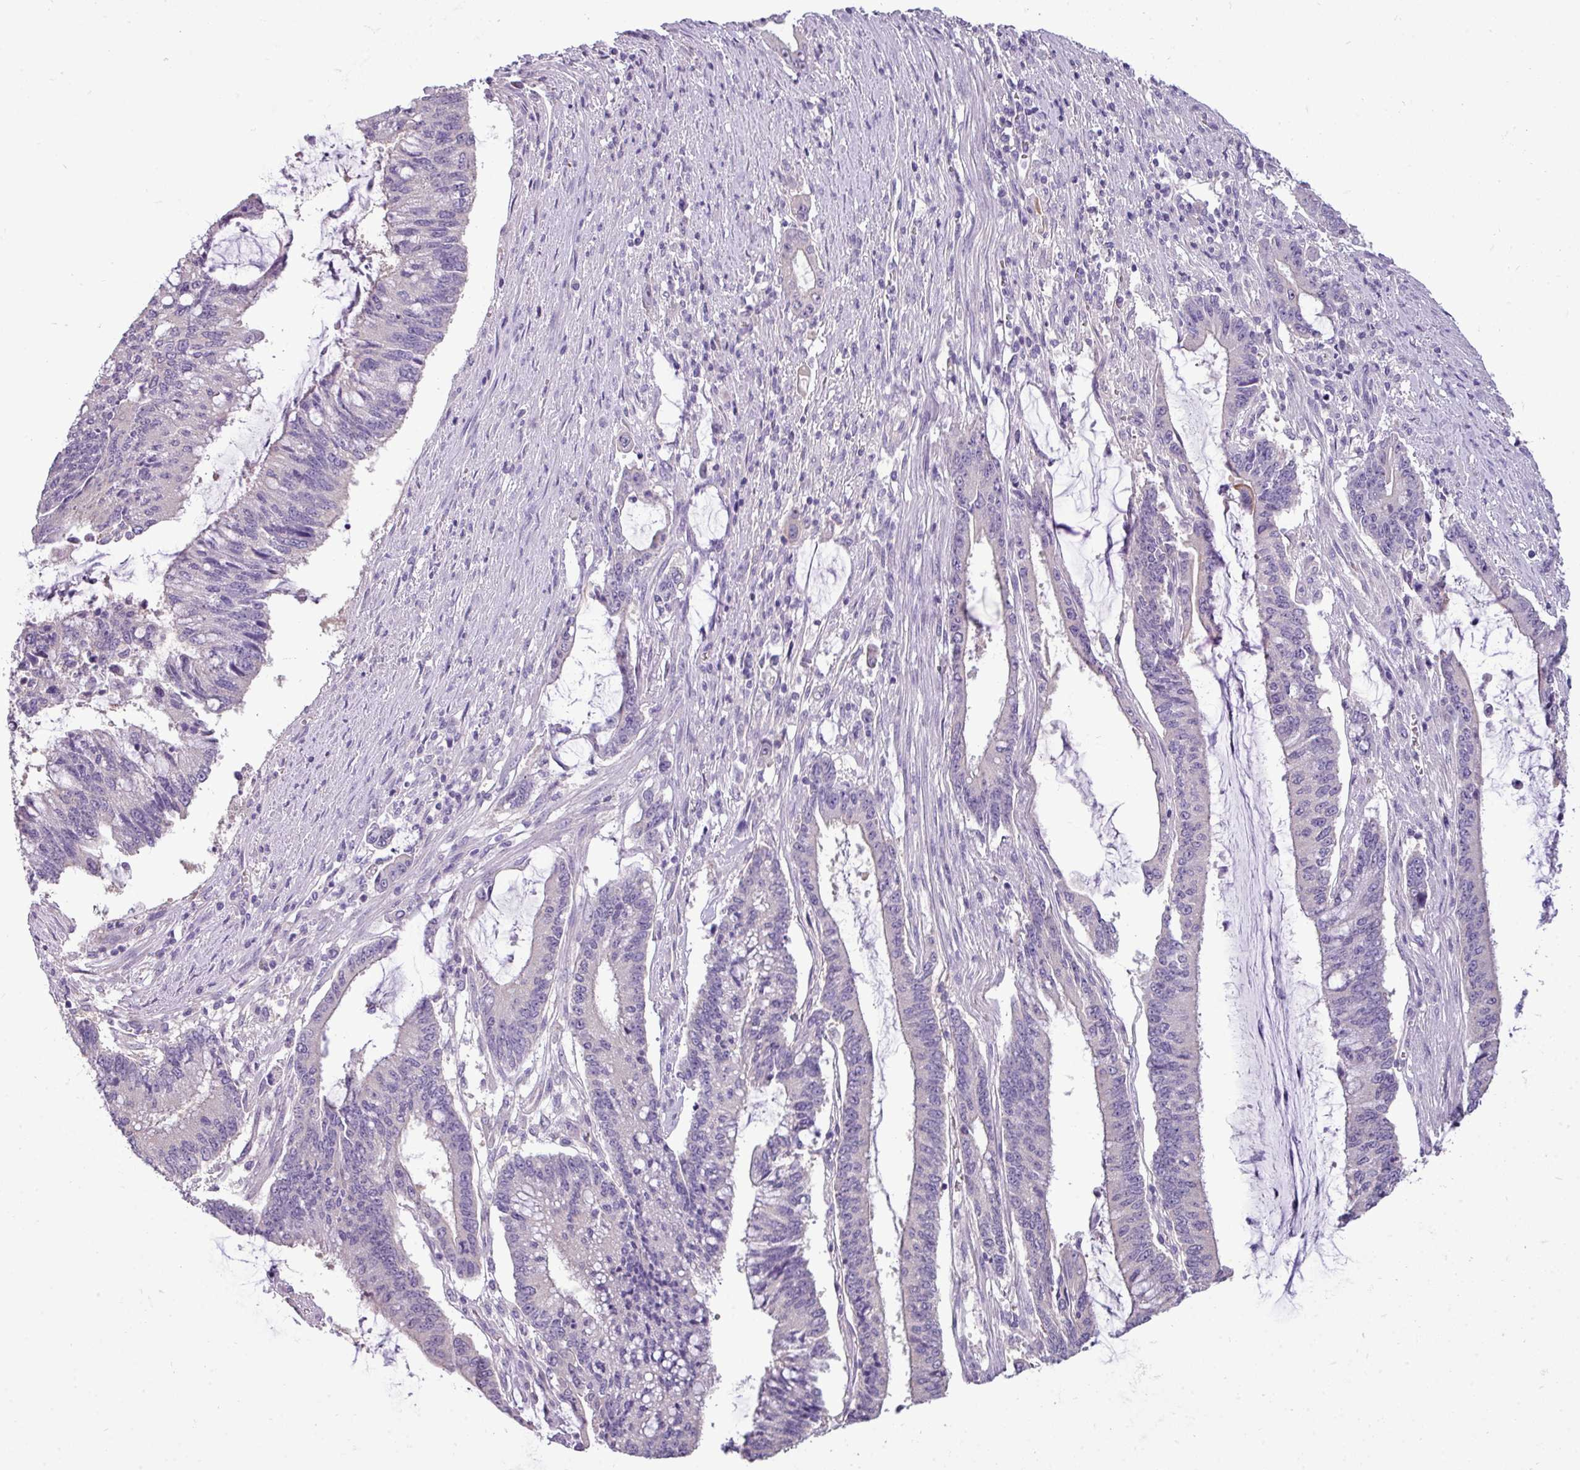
{"staining": {"intensity": "negative", "quantity": "none", "location": "none"}, "tissue": "pancreatic cancer", "cell_type": "Tumor cells", "image_type": "cancer", "snomed": [{"axis": "morphology", "description": "Adenocarcinoma, NOS"}, {"axis": "topography", "description": "Pancreas"}], "caption": "The histopathology image displays no significant expression in tumor cells of pancreatic cancer. (Brightfield microscopy of DAB immunohistochemistry at high magnification).", "gene": "DNAAF9", "patient": {"sex": "female", "age": 50}}